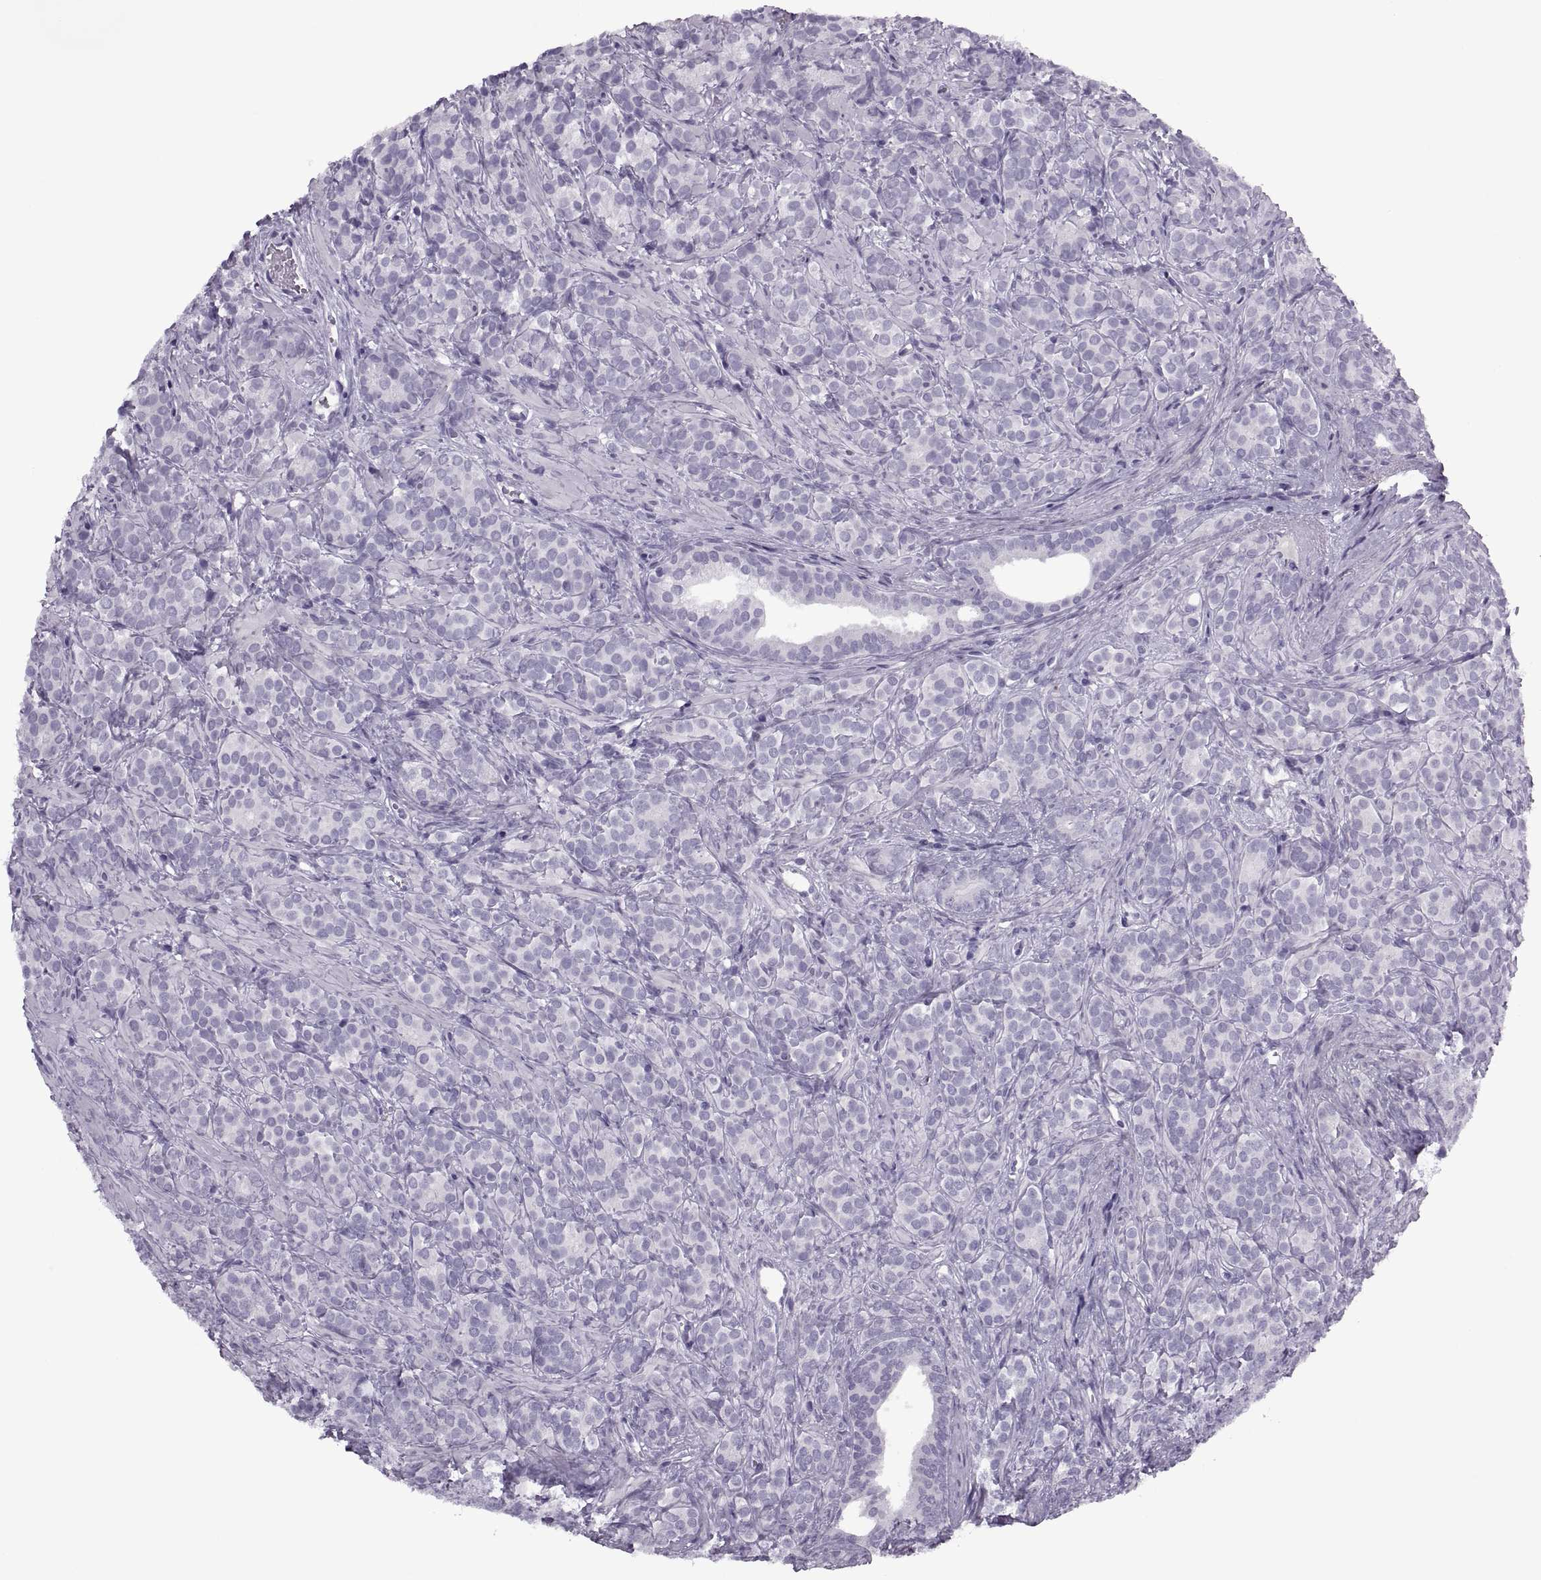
{"staining": {"intensity": "negative", "quantity": "none", "location": "none"}, "tissue": "prostate cancer", "cell_type": "Tumor cells", "image_type": "cancer", "snomed": [{"axis": "morphology", "description": "Adenocarcinoma, High grade"}, {"axis": "topography", "description": "Prostate"}], "caption": "High-grade adenocarcinoma (prostate) was stained to show a protein in brown. There is no significant staining in tumor cells.", "gene": "FAM24A", "patient": {"sex": "male", "age": 84}}